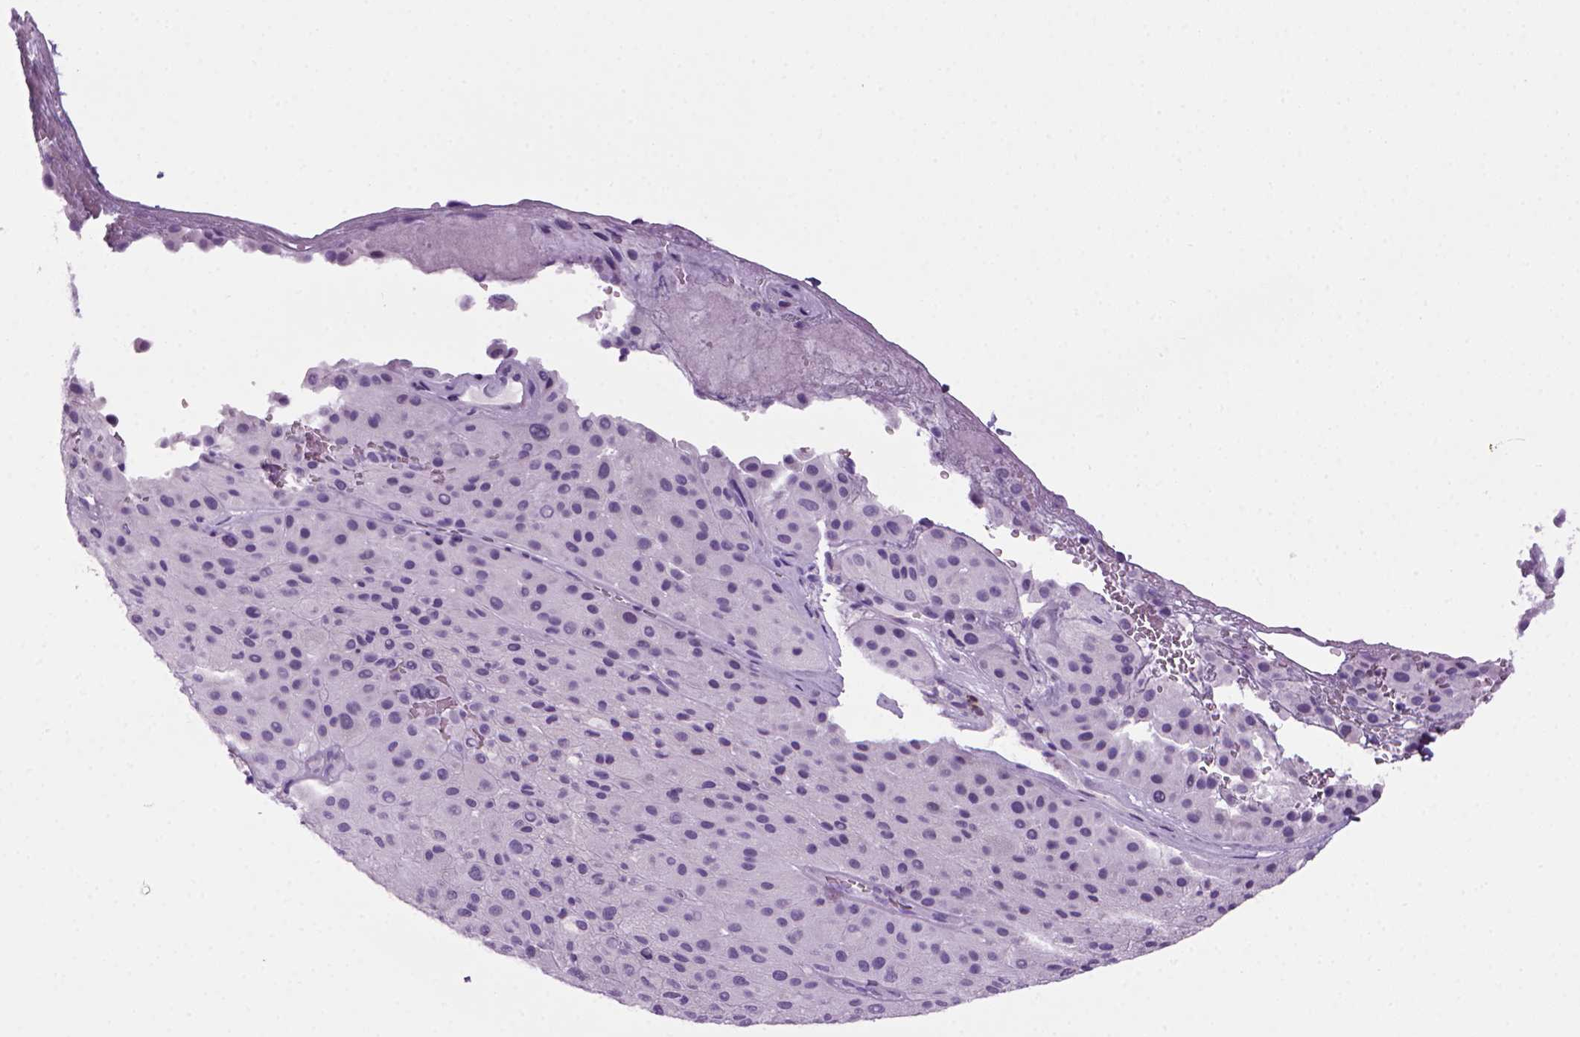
{"staining": {"intensity": "negative", "quantity": "none", "location": "none"}, "tissue": "melanoma", "cell_type": "Tumor cells", "image_type": "cancer", "snomed": [{"axis": "morphology", "description": "Malignant melanoma, Metastatic site"}, {"axis": "topography", "description": "Smooth muscle"}], "caption": "Photomicrograph shows no significant protein expression in tumor cells of malignant melanoma (metastatic site).", "gene": "MZB1", "patient": {"sex": "male", "age": 41}}